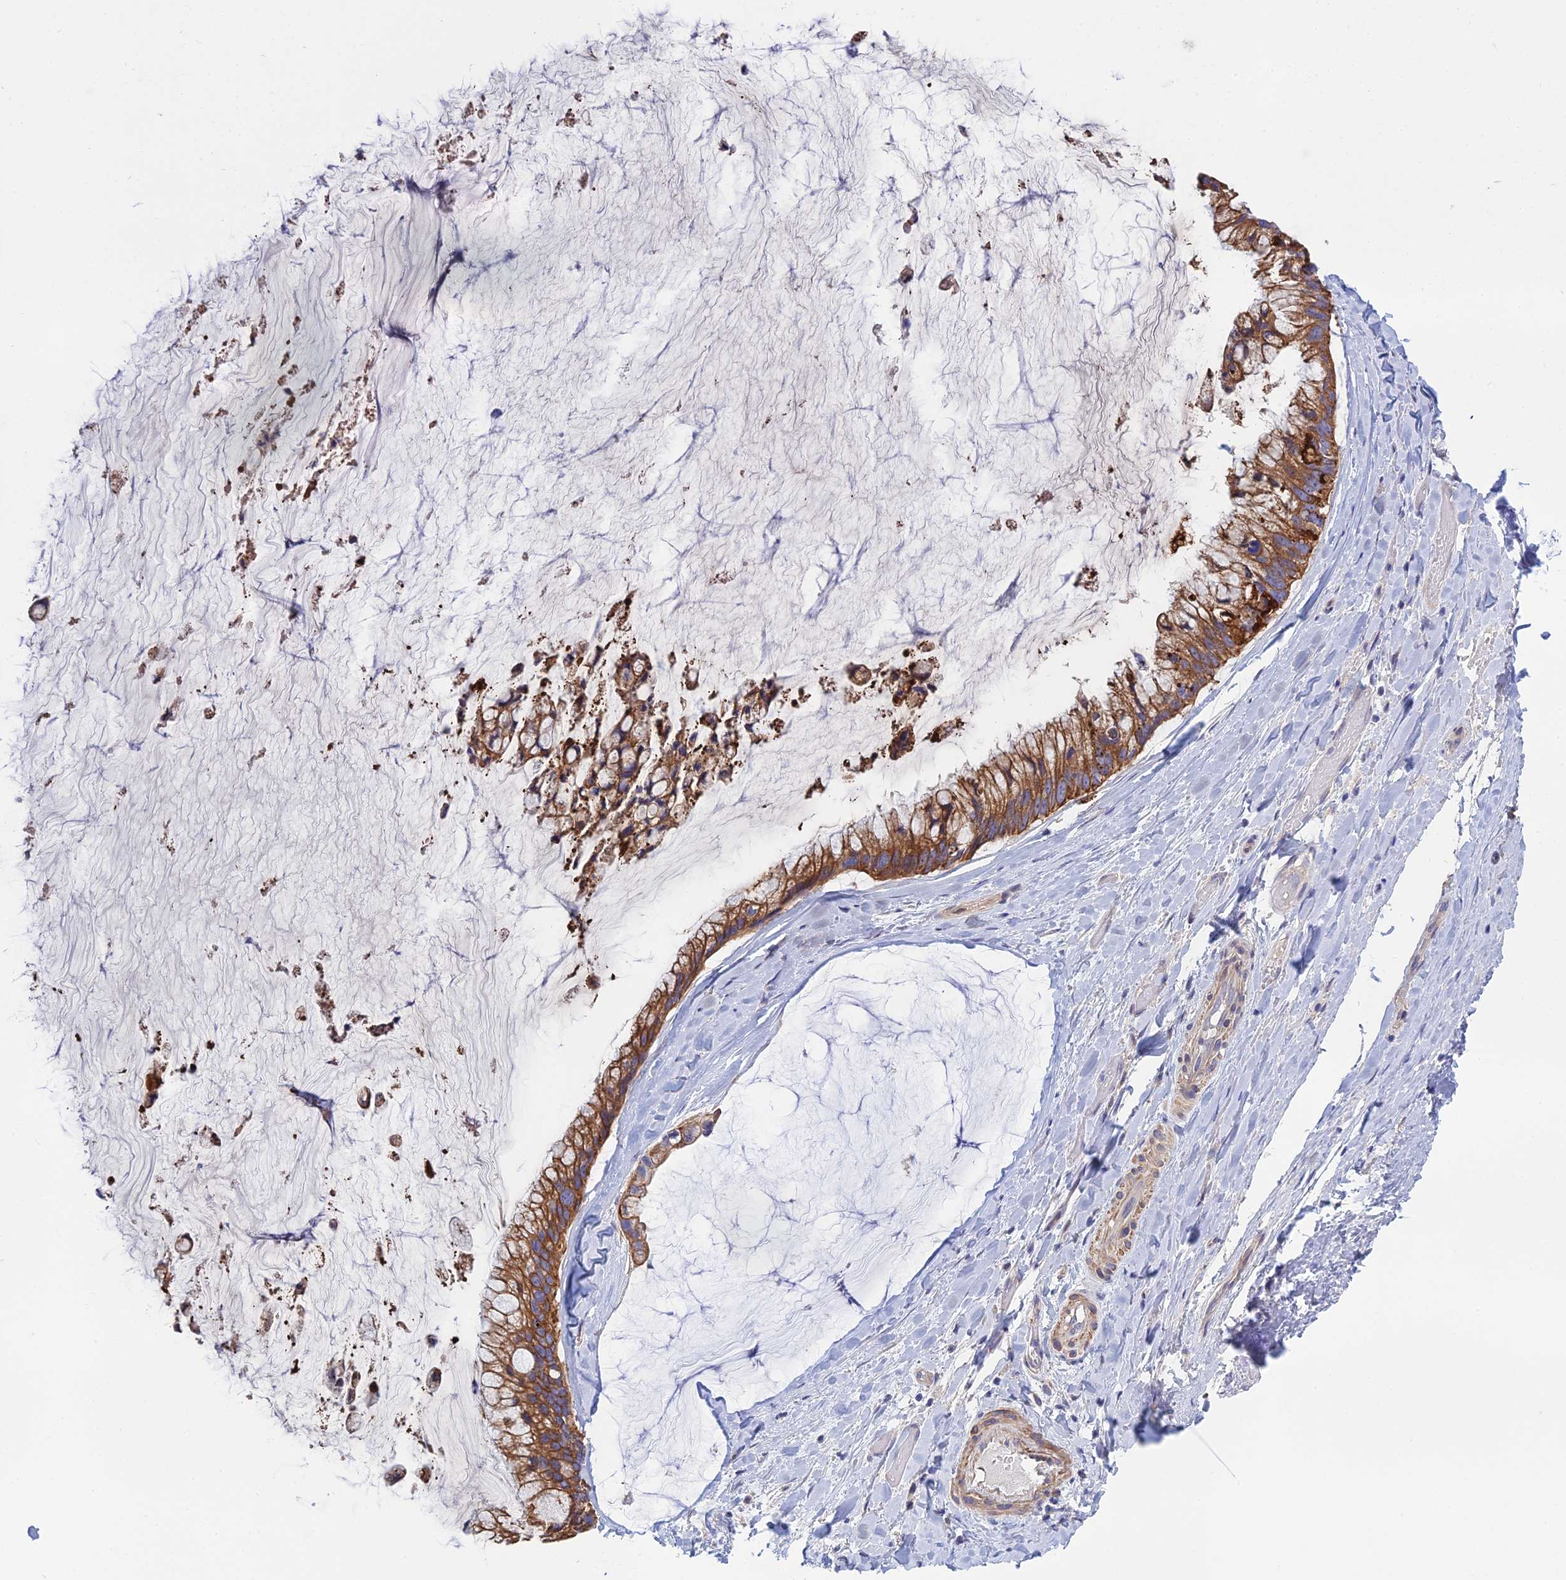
{"staining": {"intensity": "strong", "quantity": ">75%", "location": "cytoplasmic/membranous"}, "tissue": "ovarian cancer", "cell_type": "Tumor cells", "image_type": "cancer", "snomed": [{"axis": "morphology", "description": "Cystadenocarcinoma, mucinous, NOS"}, {"axis": "topography", "description": "Ovary"}], "caption": "An image showing strong cytoplasmic/membranous staining in about >75% of tumor cells in mucinous cystadenocarcinoma (ovarian), as visualized by brown immunohistochemical staining.", "gene": "LZTS2", "patient": {"sex": "female", "age": 39}}